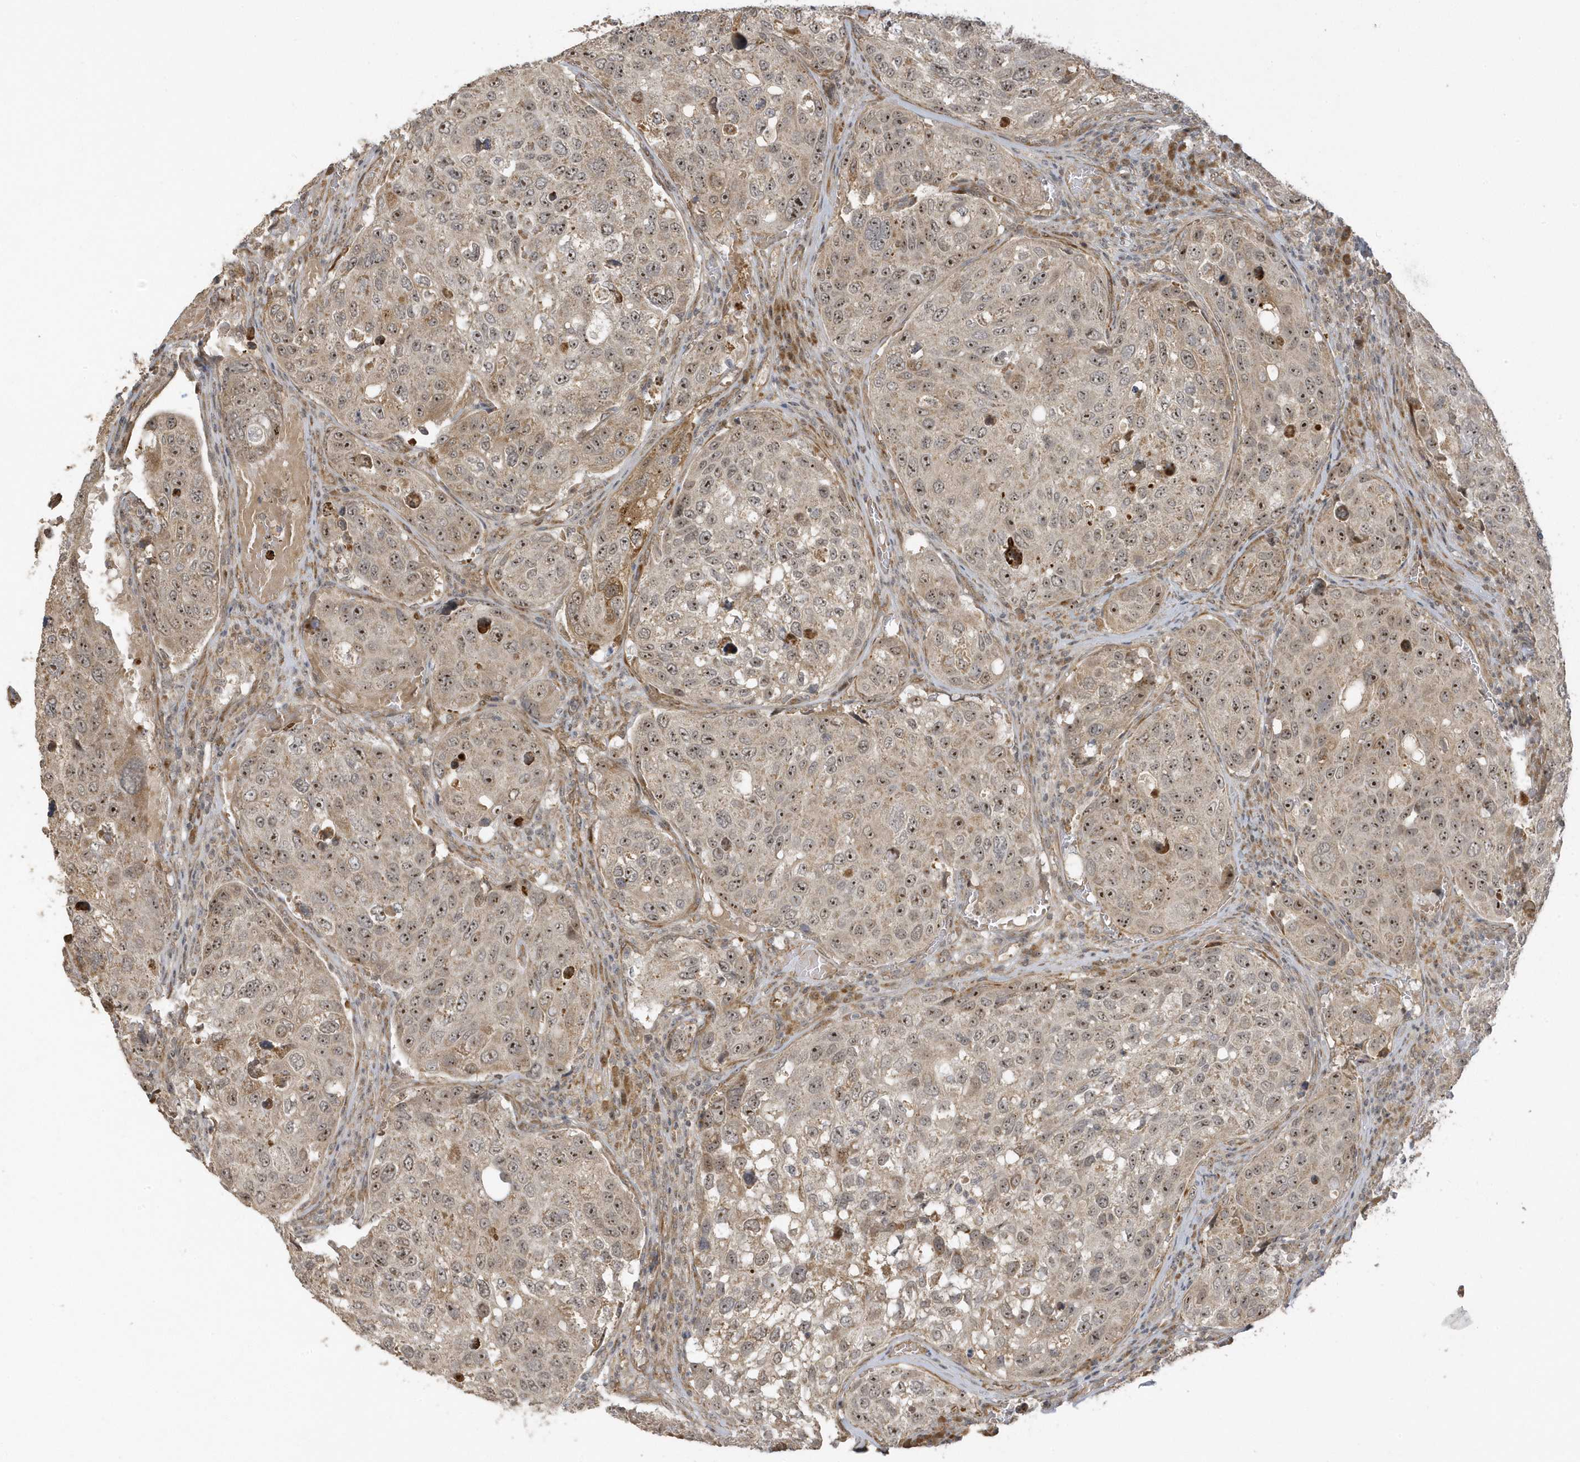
{"staining": {"intensity": "weak", "quantity": ">75%", "location": "cytoplasmic/membranous,nuclear"}, "tissue": "urothelial cancer", "cell_type": "Tumor cells", "image_type": "cancer", "snomed": [{"axis": "morphology", "description": "Urothelial carcinoma, High grade"}, {"axis": "topography", "description": "Lymph node"}, {"axis": "topography", "description": "Urinary bladder"}], "caption": "The immunohistochemical stain shows weak cytoplasmic/membranous and nuclear expression in tumor cells of urothelial cancer tissue.", "gene": "ECM2", "patient": {"sex": "male", "age": 51}}